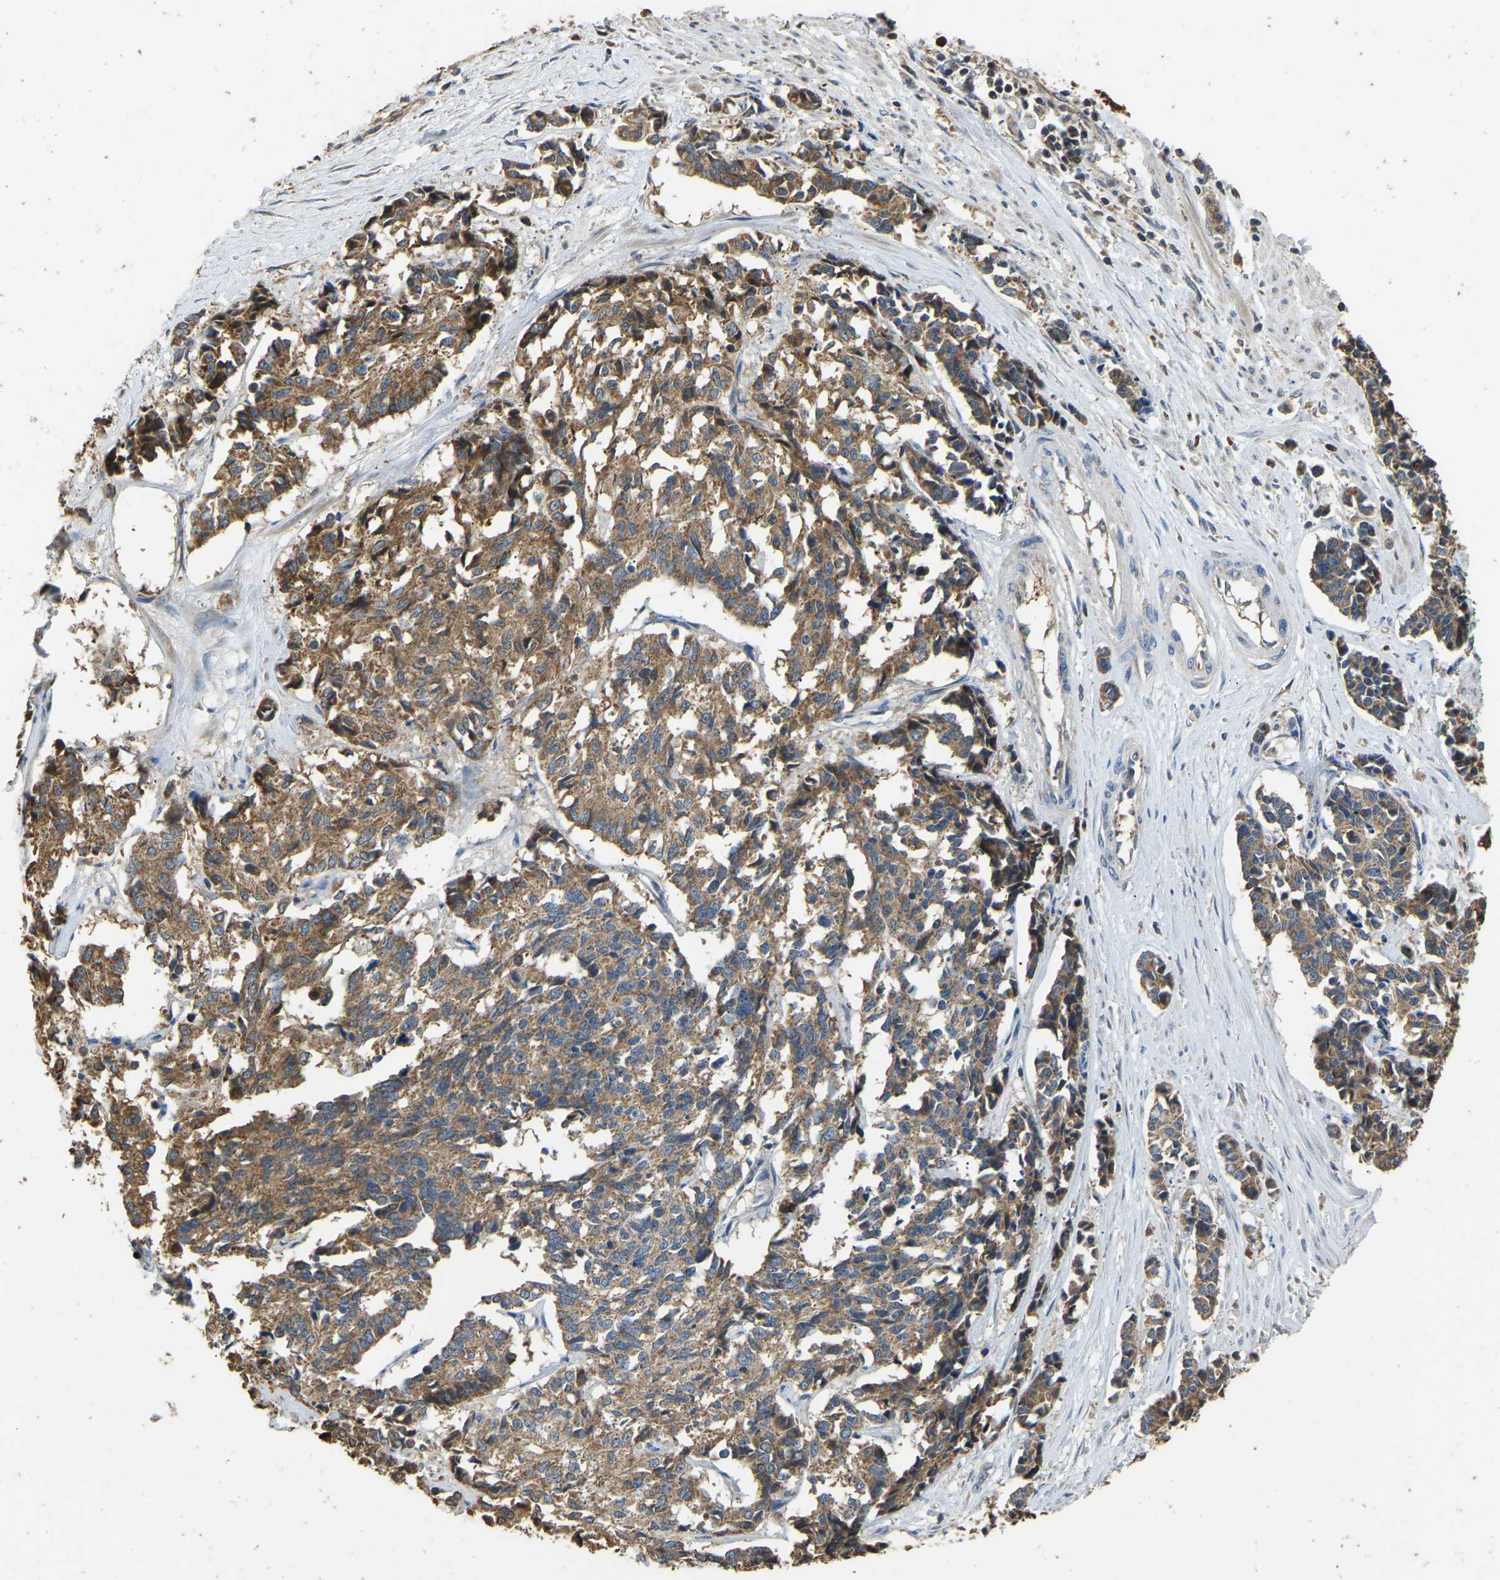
{"staining": {"intensity": "moderate", "quantity": ">75%", "location": "cytoplasmic/membranous"}, "tissue": "cervical cancer", "cell_type": "Tumor cells", "image_type": "cancer", "snomed": [{"axis": "morphology", "description": "Squamous cell carcinoma, NOS"}, {"axis": "topography", "description": "Cervix"}], "caption": "This photomicrograph reveals immunohistochemistry staining of human cervical squamous cell carcinoma, with medium moderate cytoplasmic/membranous expression in approximately >75% of tumor cells.", "gene": "TUFM", "patient": {"sex": "female", "age": 35}}